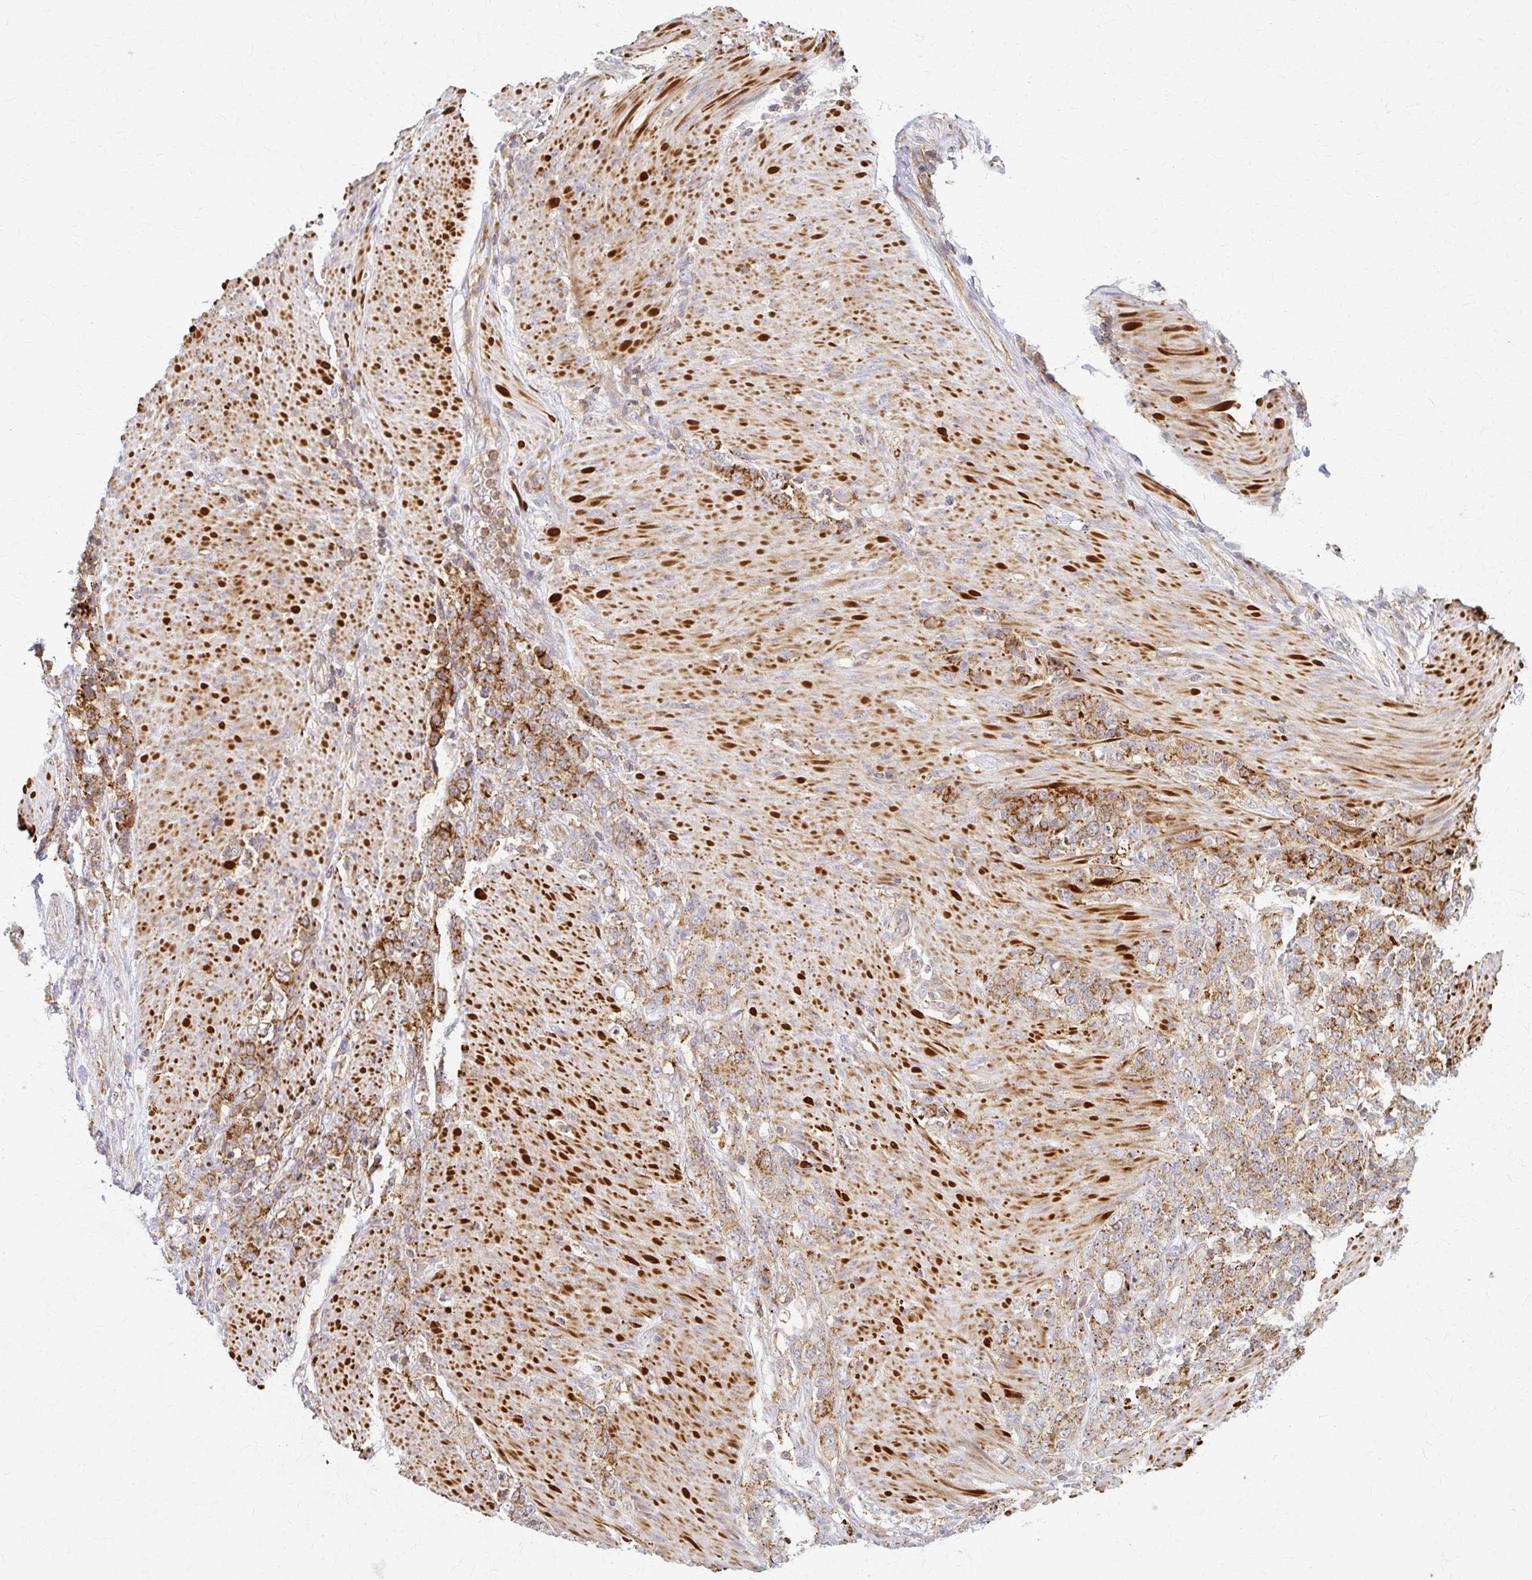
{"staining": {"intensity": "moderate", "quantity": ">75%", "location": "cytoplasmic/membranous"}, "tissue": "stomach cancer", "cell_type": "Tumor cells", "image_type": "cancer", "snomed": [{"axis": "morphology", "description": "Adenocarcinoma, NOS"}, {"axis": "topography", "description": "Stomach"}], "caption": "The micrograph shows immunohistochemical staining of stomach cancer. There is moderate cytoplasmic/membranous positivity is appreciated in approximately >75% of tumor cells.", "gene": "ARHGAP35", "patient": {"sex": "female", "age": 79}}